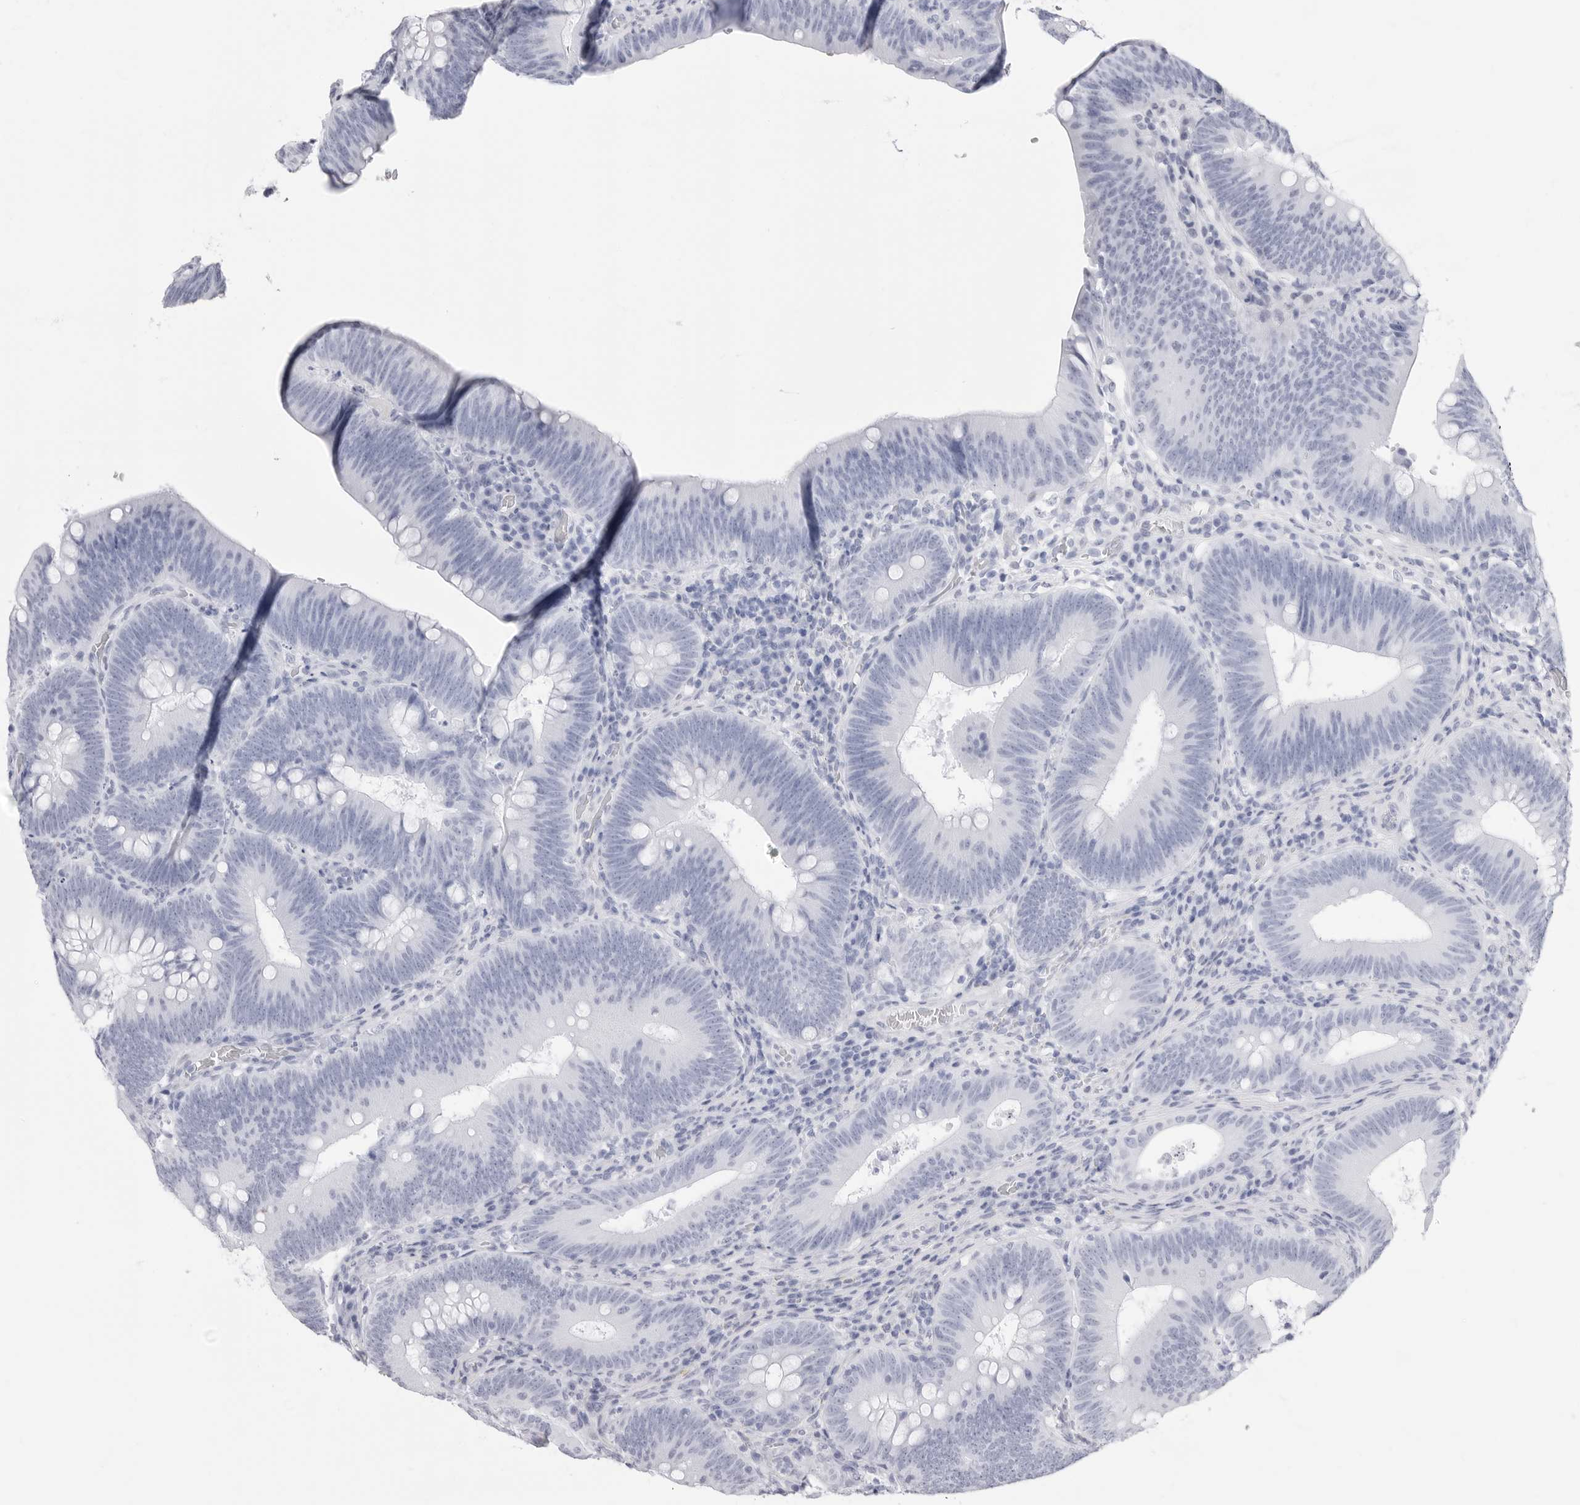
{"staining": {"intensity": "negative", "quantity": "none", "location": "none"}, "tissue": "colorectal cancer", "cell_type": "Tumor cells", "image_type": "cancer", "snomed": [{"axis": "morphology", "description": "Normal tissue, NOS"}, {"axis": "topography", "description": "Colon"}], "caption": "IHC of colorectal cancer reveals no positivity in tumor cells.", "gene": "TSSK1B", "patient": {"sex": "female", "age": 82}}